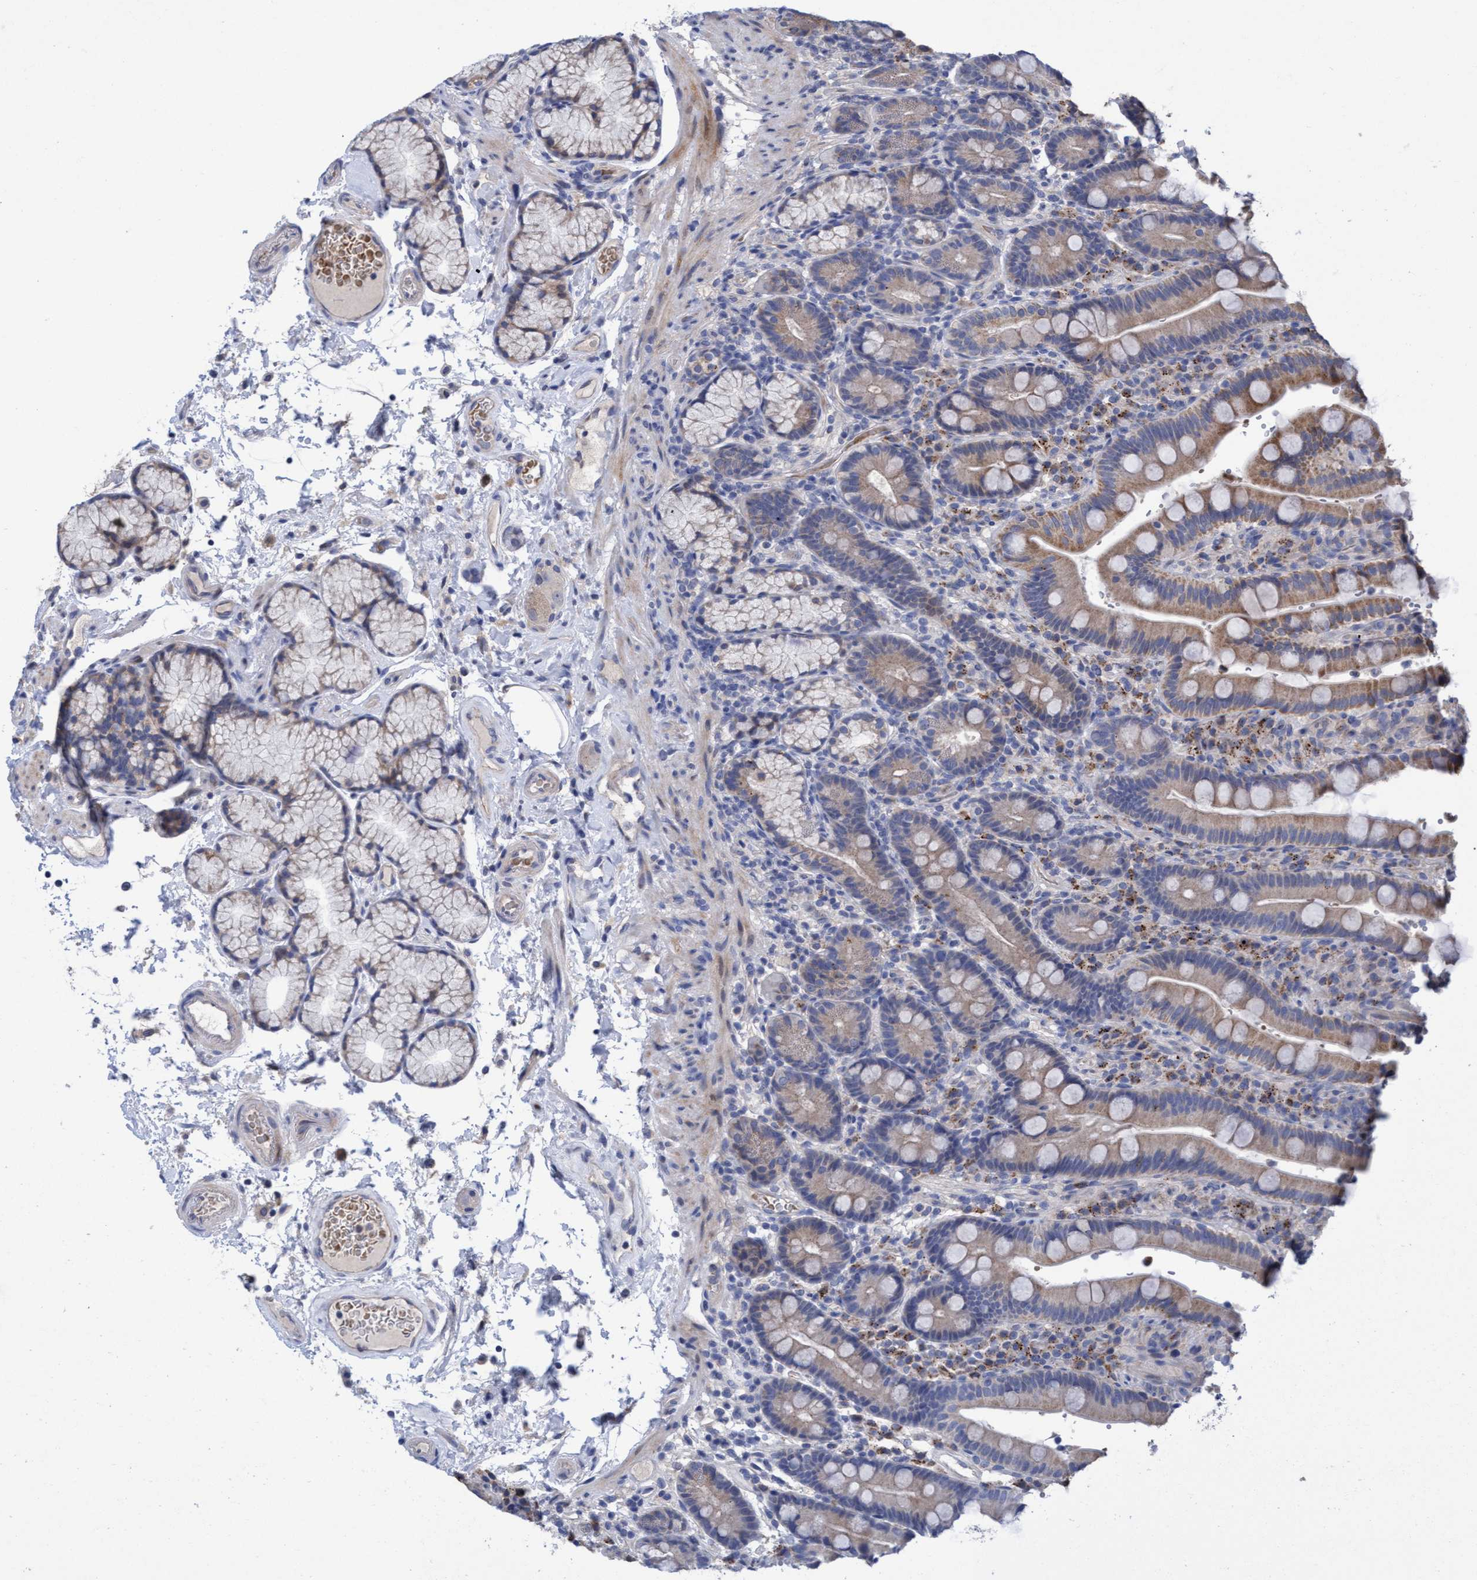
{"staining": {"intensity": "moderate", "quantity": "25%-75%", "location": "cytoplasmic/membranous"}, "tissue": "duodenum", "cell_type": "Glandular cells", "image_type": "normal", "snomed": [{"axis": "morphology", "description": "Normal tissue, NOS"}, {"axis": "topography", "description": "Small intestine, NOS"}], "caption": "Protein analysis of unremarkable duodenum demonstrates moderate cytoplasmic/membranous staining in about 25%-75% of glandular cells.", "gene": "SEMA4D", "patient": {"sex": "female", "age": 71}}